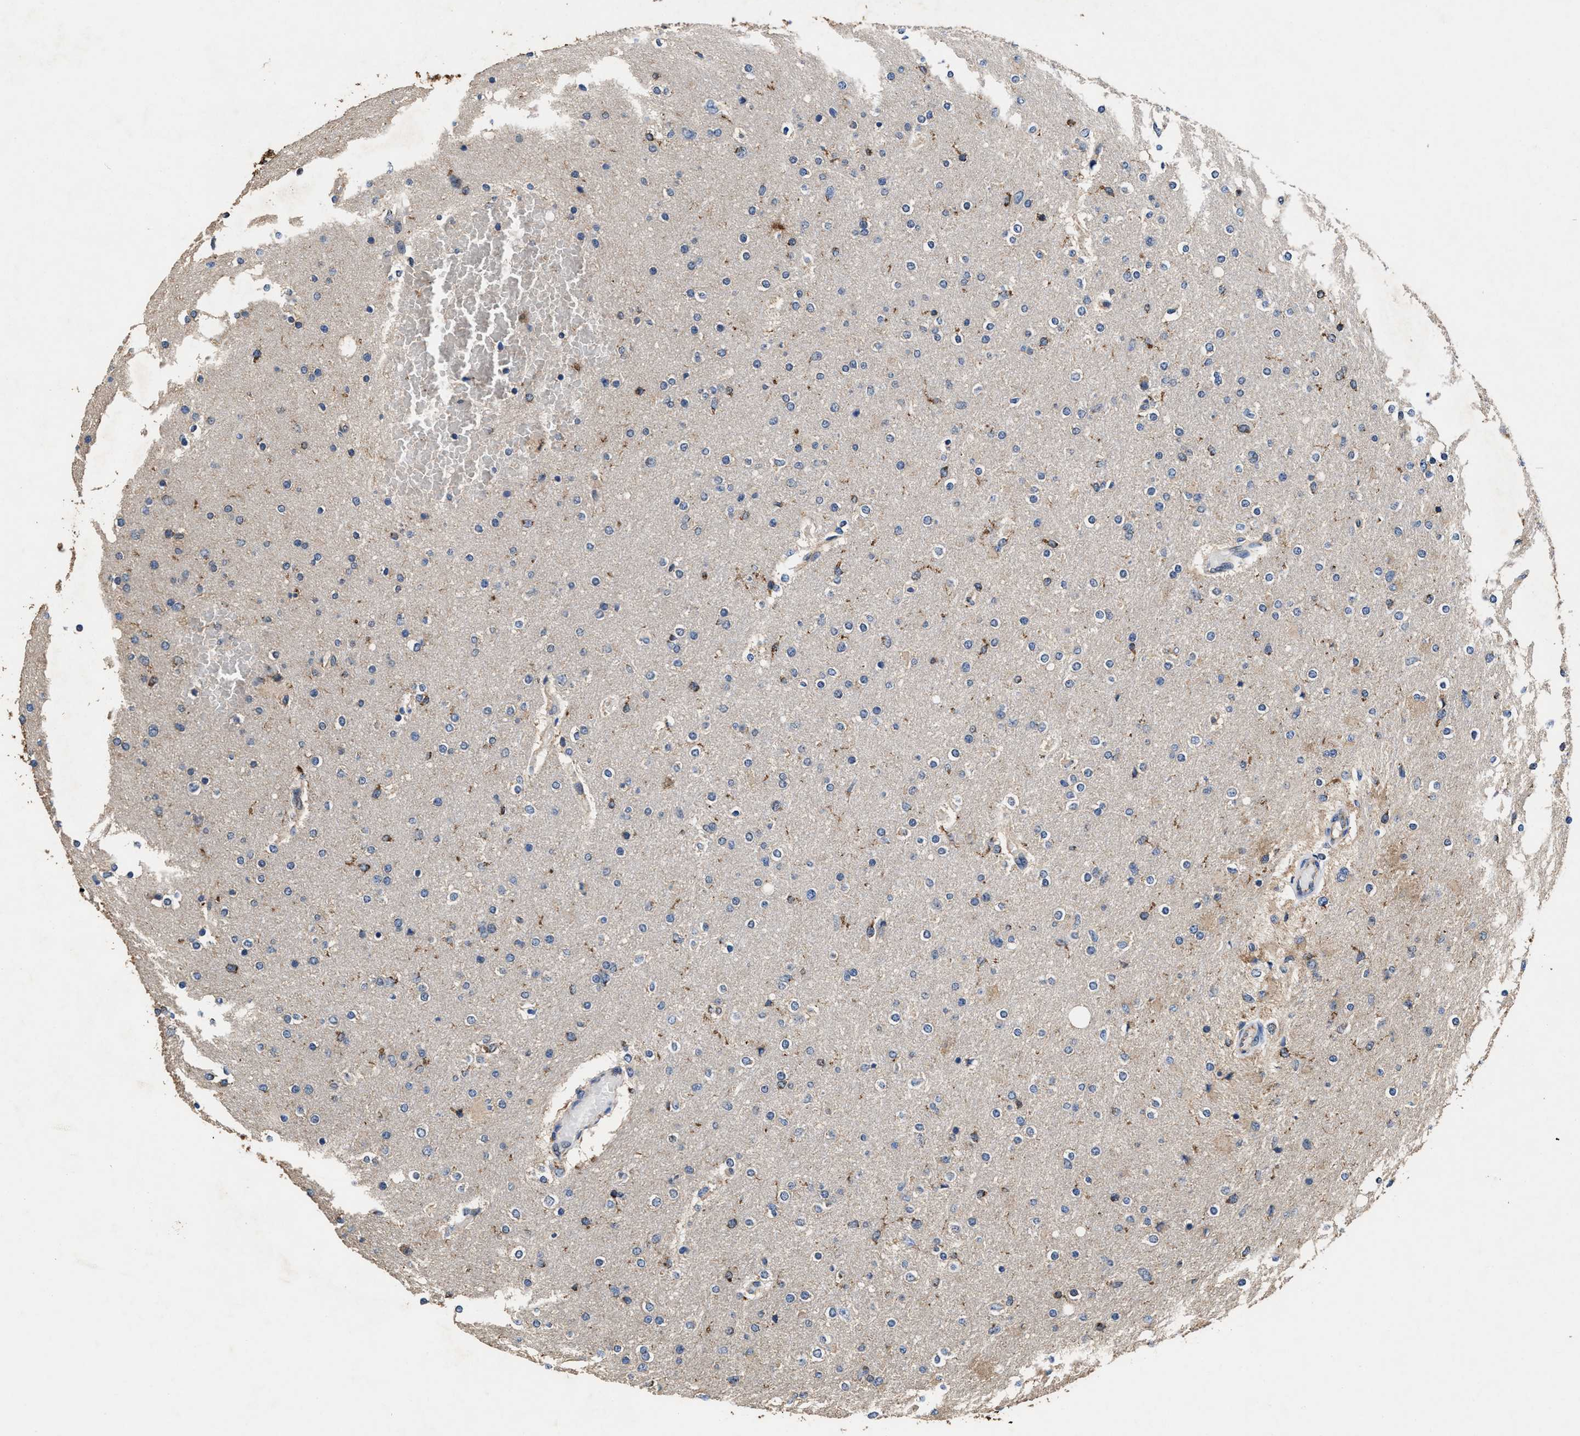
{"staining": {"intensity": "weak", "quantity": "<25%", "location": "cytoplasmic/membranous"}, "tissue": "glioma", "cell_type": "Tumor cells", "image_type": "cancer", "snomed": [{"axis": "morphology", "description": "Glioma, malignant, High grade"}, {"axis": "topography", "description": "Cerebral cortex"}], "caption": "An immunohistochemistry (IHC) photomicrograph of glioma is shown. There is no staining in tumor cells of glioma.", "gene": "ACLY", "patient": {"sex": "female", "age": 36}}